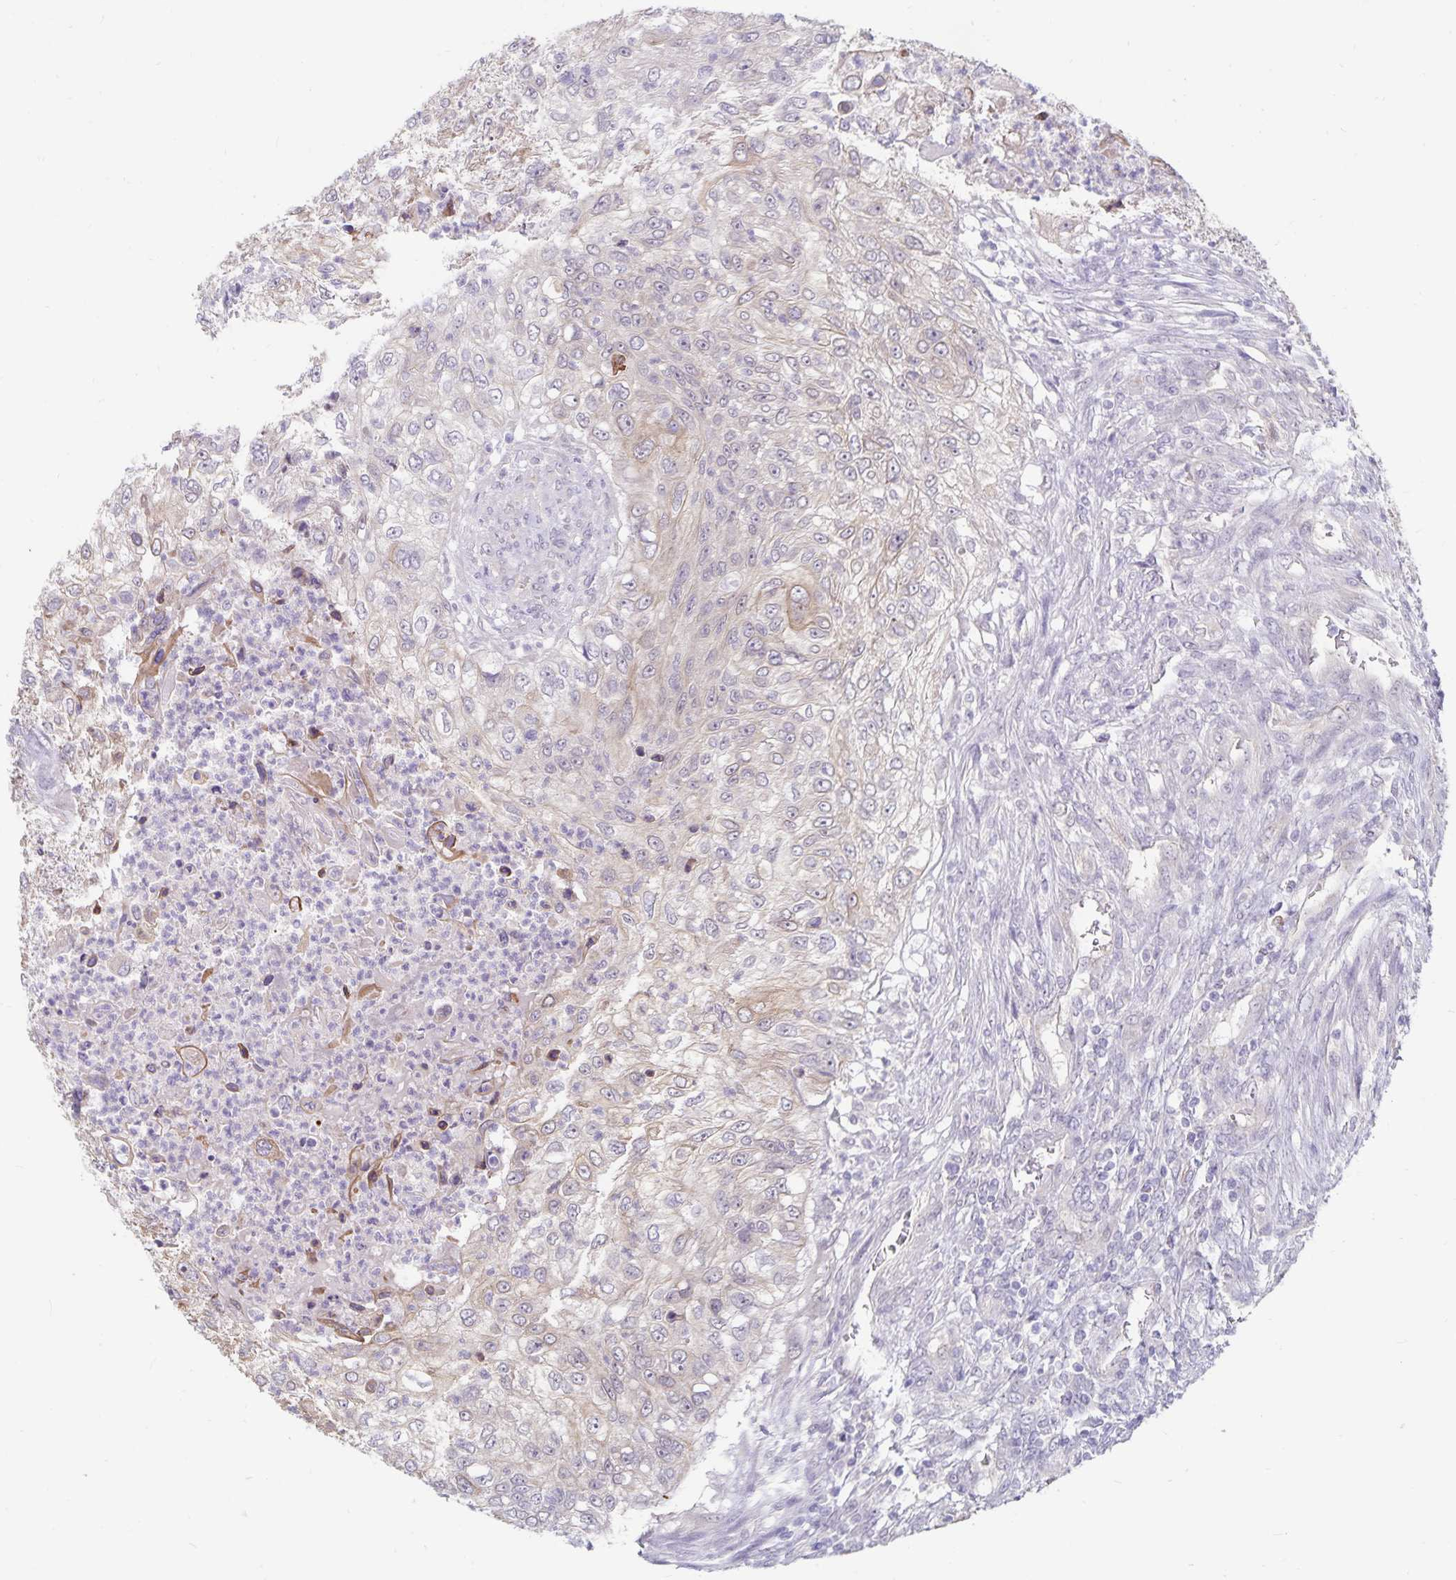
{"staining": {"intensity": "weak", "quantity": "<25%", "location": "cytoplasmic/membranous"}, "tissue": "urothelial cancer", "cell_type": "Tumor cells", "image_type": "cancer", "snomed": [{"axis": "morphology", "description": "Urothelial carcinoma, High grade"}, {"axis": "topography", "description": "Urinary bladder"}], "caption": "Human urothelial cancer stained for a protein using immunohistochemistry (IHC) demonstrates no positivity in tumor cells.", "gene": "CDKN2B", "patient": {"sex": "female", "age": 60}}